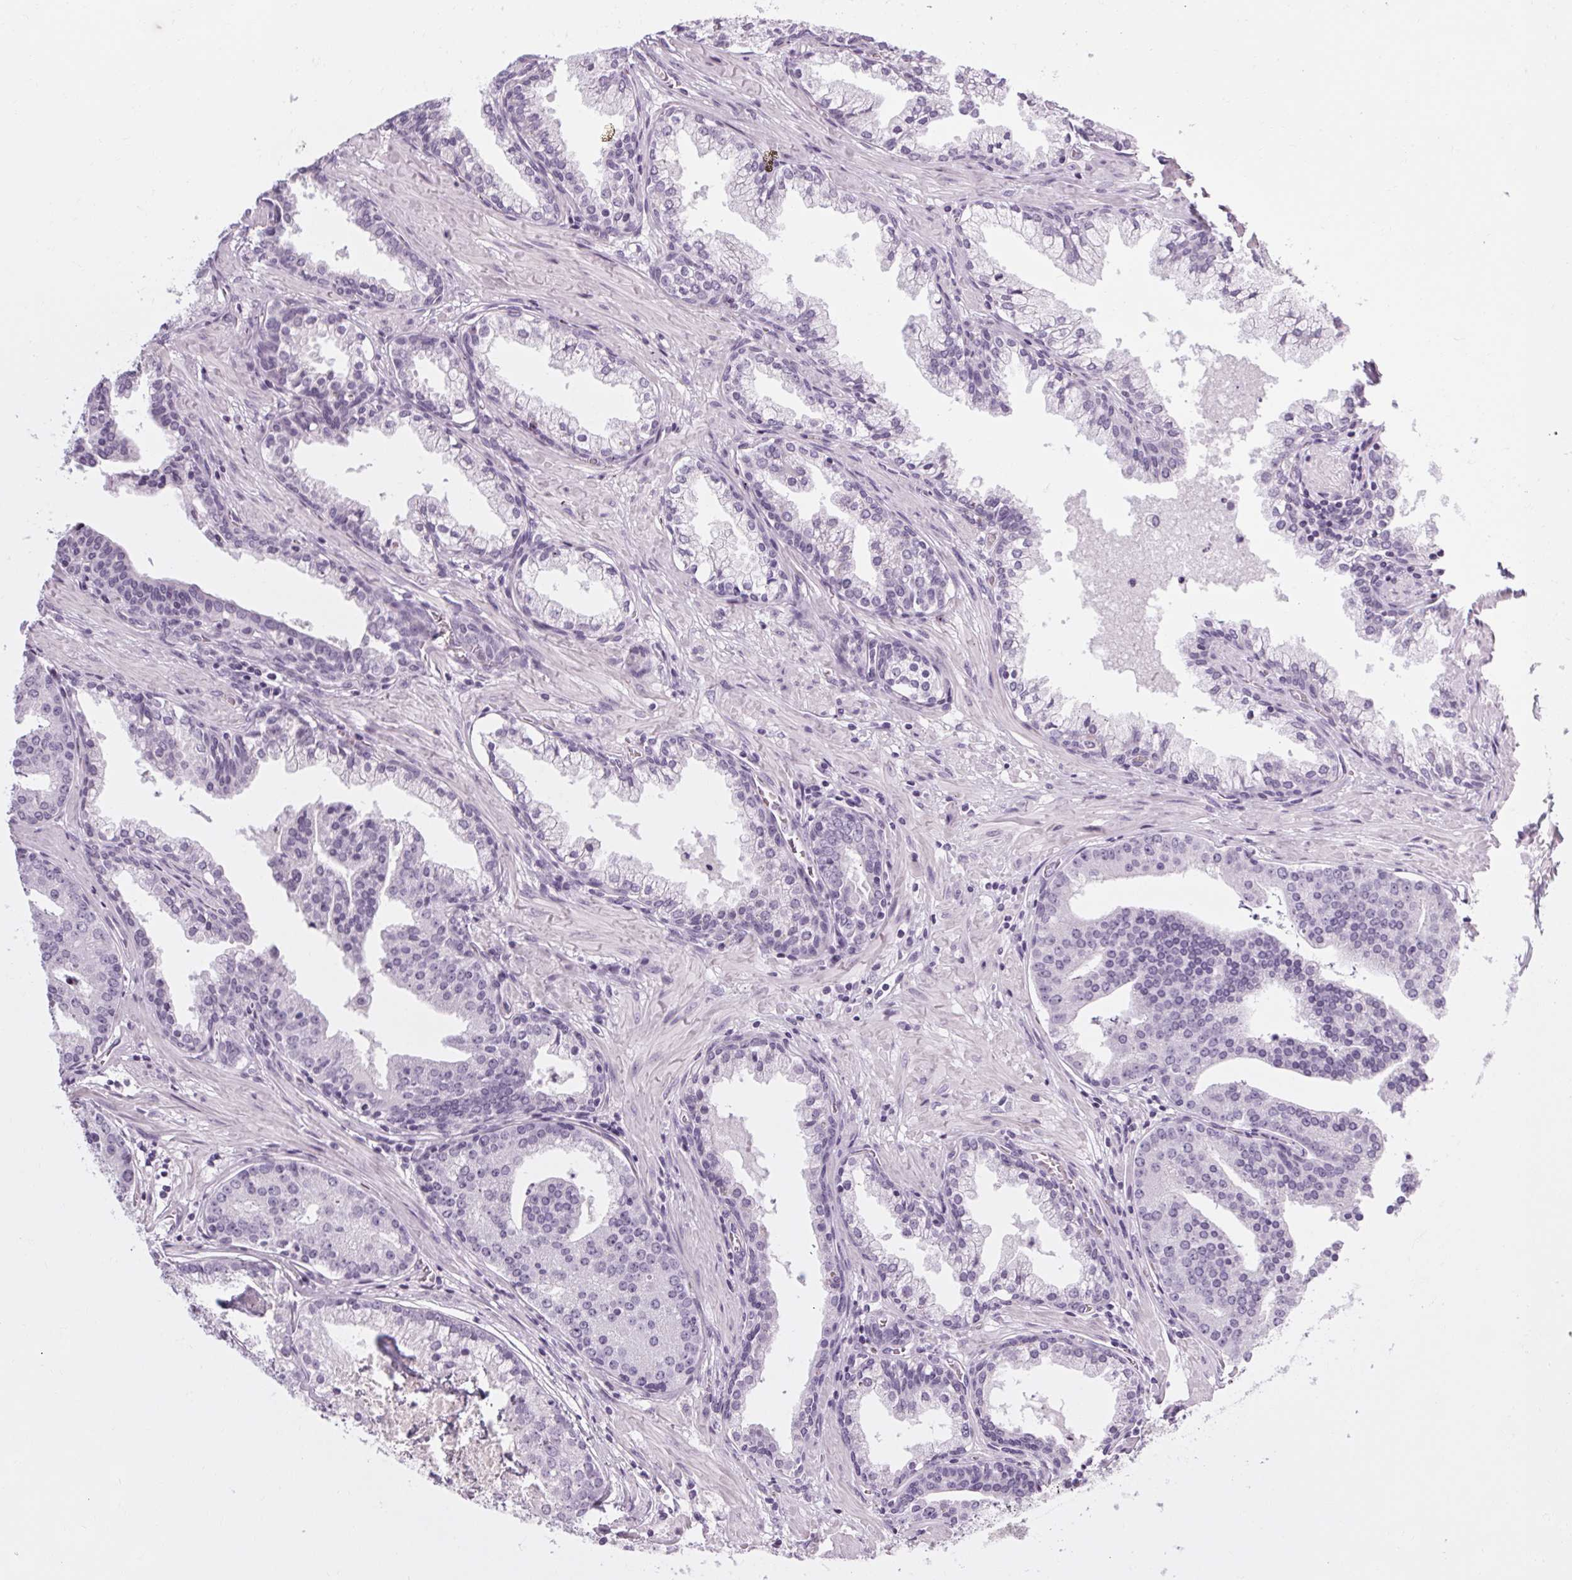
{"staining": {"intensity": "negative", "quantity": "none", "location": "none"}, "tissue": "prostate cancer", "cell_type": "Tumor cells", "image_type": "cancer", "snomed": [{"axis": "morphology", "description": "Adenocarcinoma, NOS"}, {"axis": "topography", "description": "Prostate and seminal vesicle, NOS"}, {"axis": "topography", "description": "Prostate"}], "caption": "Immunohistochemistry (IHC) image of neoplastic tissue: prostate adenocarcinoma stained with DAB (3,3'-diaminobenzidine) demonstrates no significant protein staining in tumor cells.", "gene": "POMC", "patient": {"sex": "male", "age": 44}}